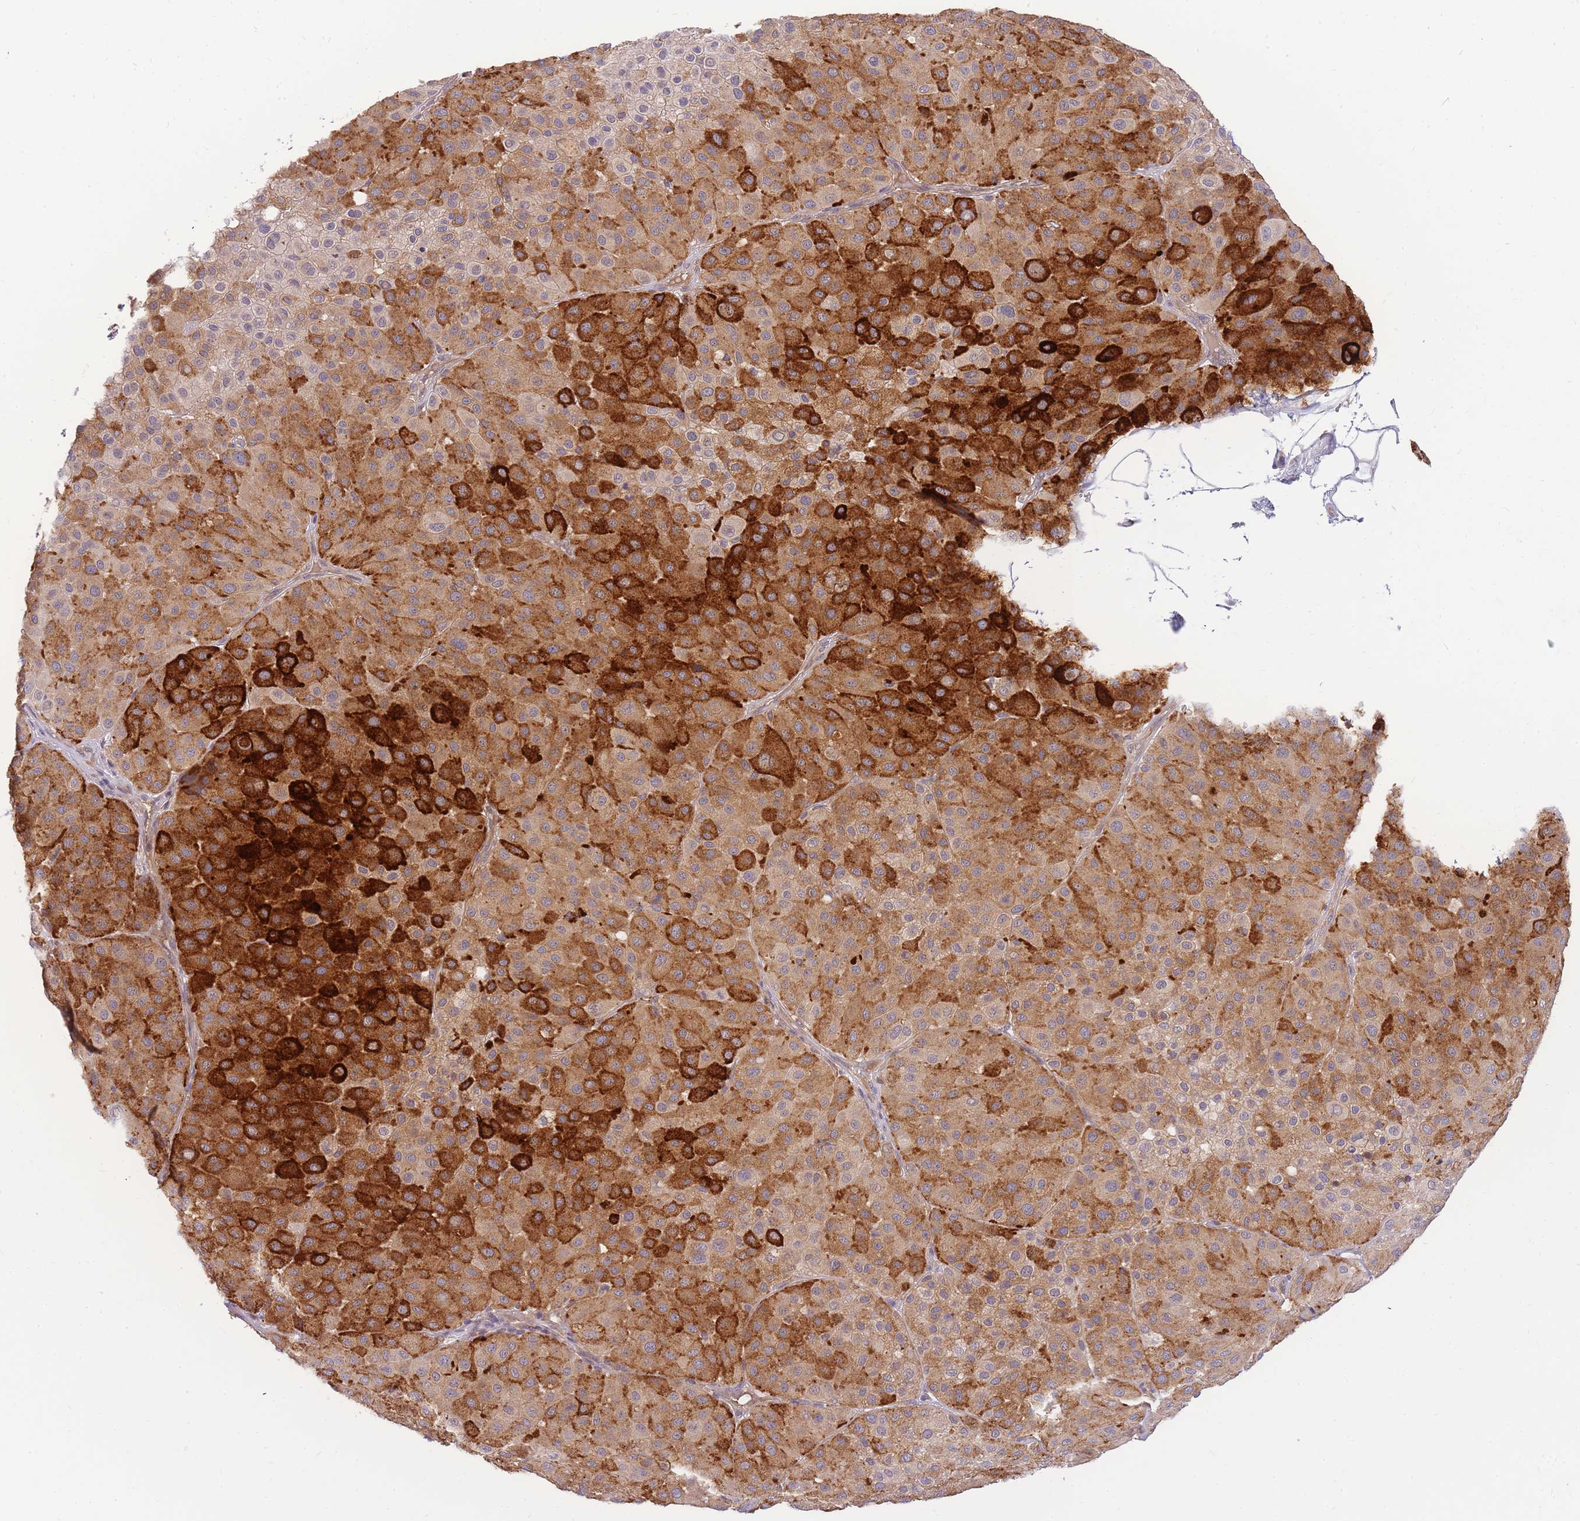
{"staining": {"intensity": "strong", "quantity": "25%-75%", "location": "cytoplasmic/membranous"}, "tissue": "melanoma", "cell_type": "Tumor cells", "image_type": "cancer", "snomed": [{"axis": "morphology", "description": "Malignant melanoma, Metastatic site"}, {"axis": "topography", "description": "Smooth muscle"}], "caption": "Tumor cells show strong cytoplasmic/membranous staining in about 25%-75% of cells in malignant melanoma (metastatic site).", "gene": "ZNF577", "patient": {"sex": "male", "age": 41}}